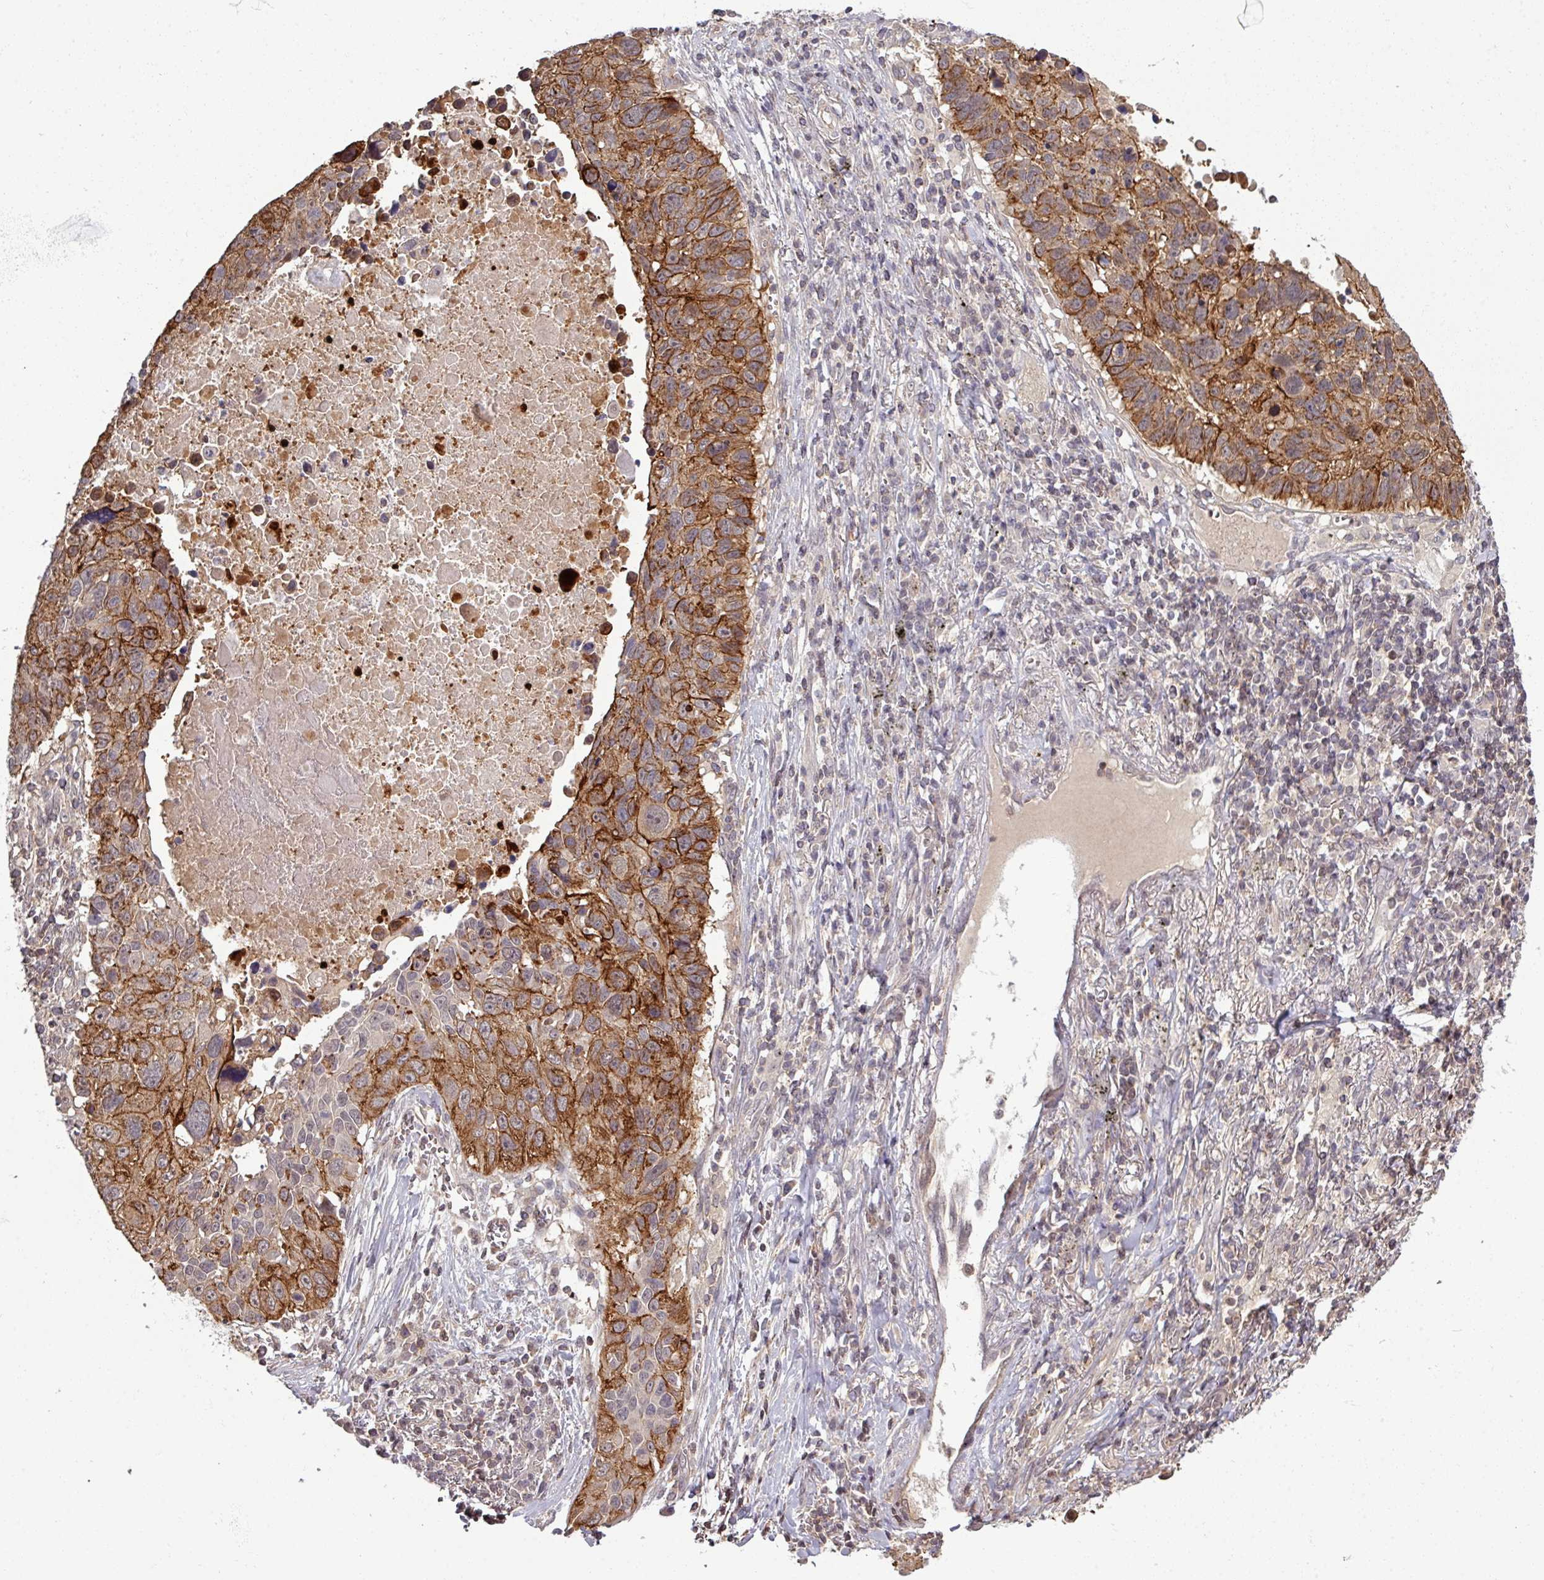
{"staining": {"intensity": "strong", "quantity": ">75%", "location": "cytoplasmic/membranous"}, "tissue": "lung cancer", "cell_type": "Tumor cells", "image_type": "cancer", "snomed": [{"axis": "morphology", "description": "Squamous cell carcinoma, NOS"}, {"axis": "topography", "description": "Lung"}], "caption": "This image displays immunohistochemistry staining of lung cancer (squamous cell carcinoma), with high strong cytoplasmic/membranous expression in approximately >75% of tumor cells.", "gene": "TUSC3", "patient": {"sex": "male", "age": 66}}